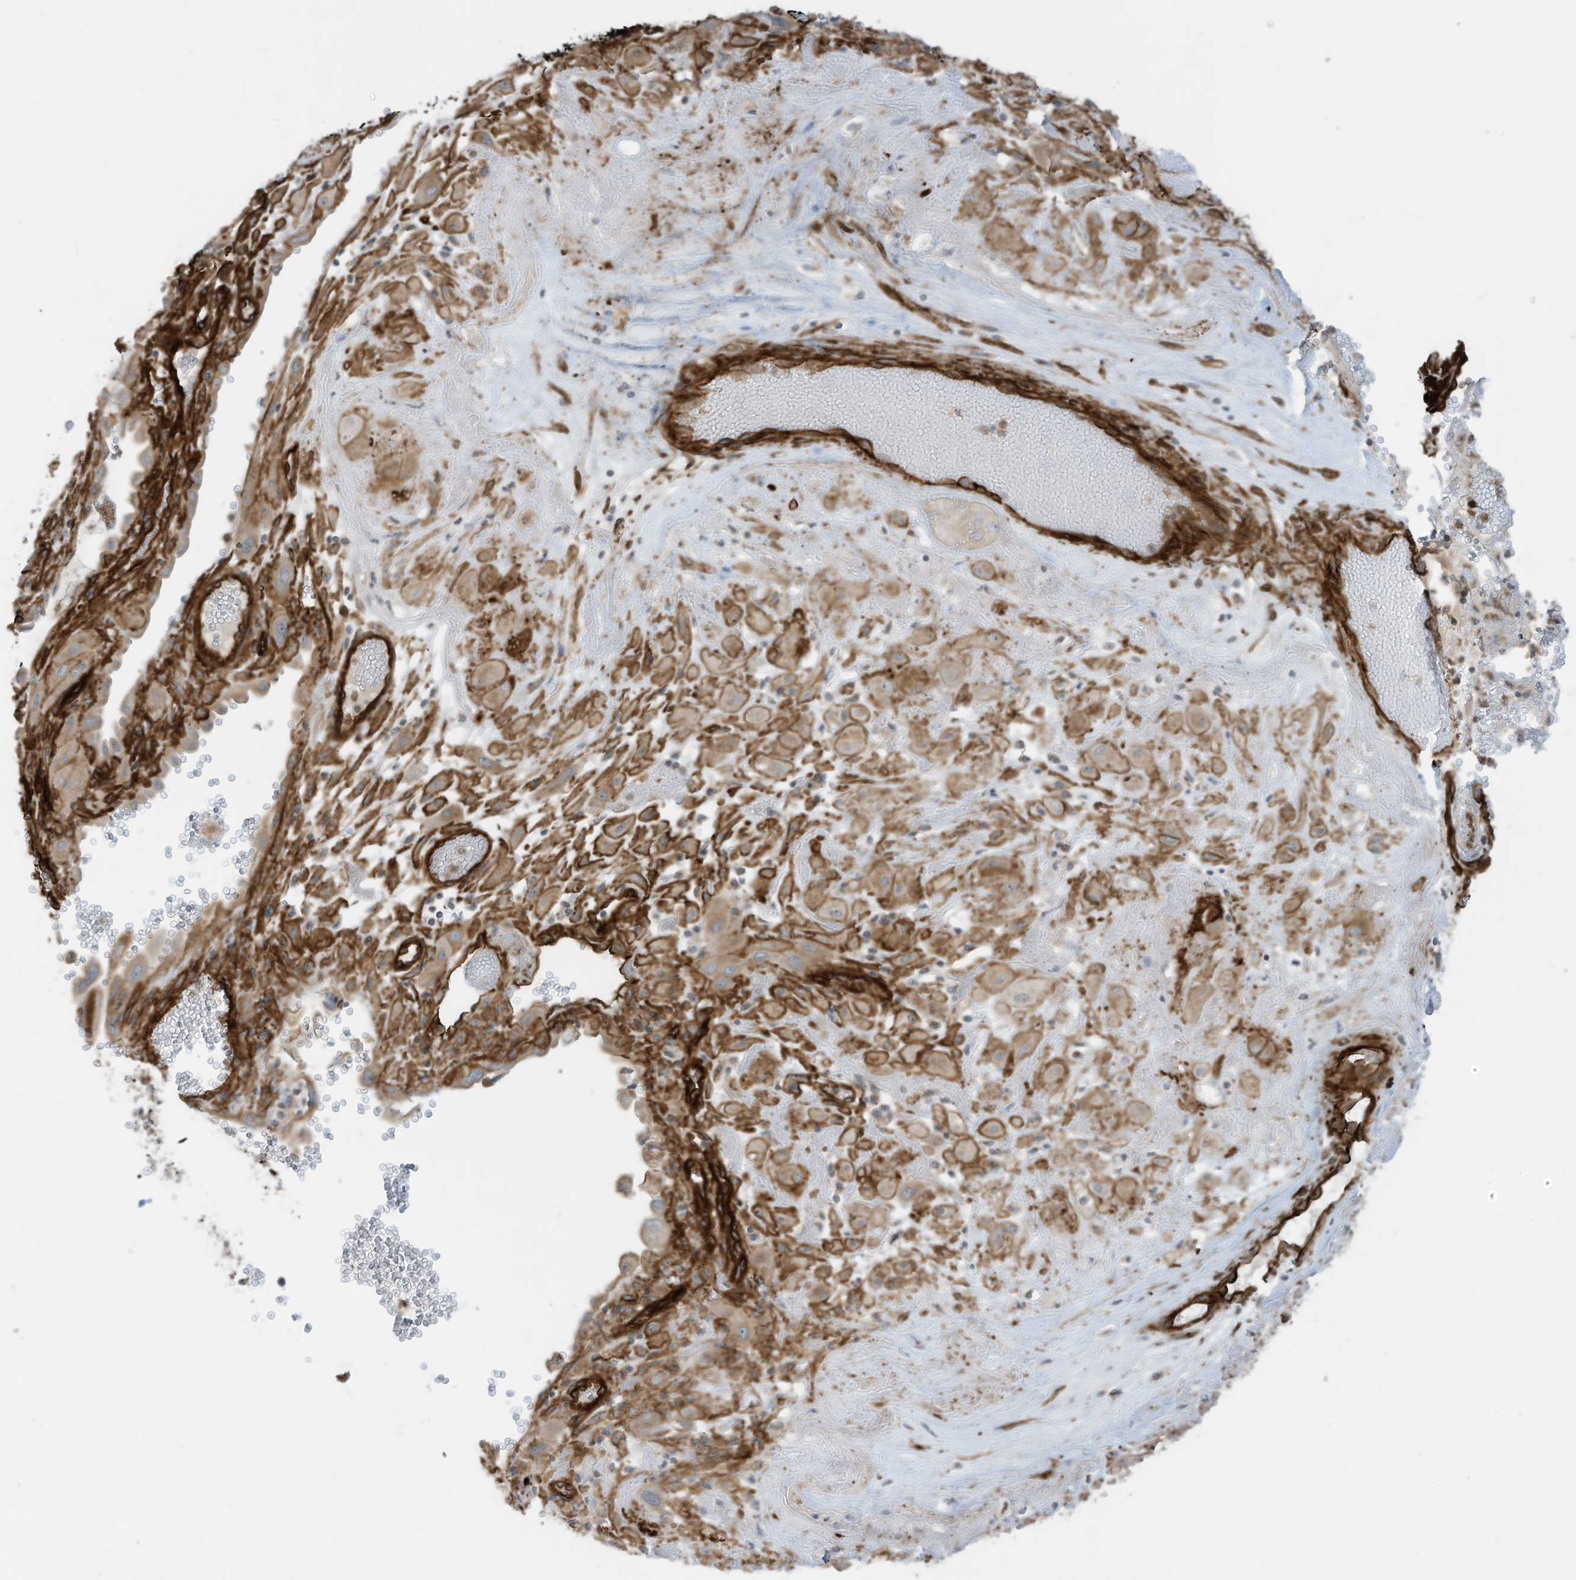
{"staining": {"intensity": "moderate", "quantity": ">75%", "location": "cytoplasmic/membranous"}, "tissue": "cervical cancer", "cell_type": "Tumor cells", "image_type": "cancer", "snomed": [{"axis": "morphology", "description": "Squamous cell carcinoma, NOS"}, {"axis": "topography", "description": "Cervix"}], "caption": "Tumor cells show medium levels of moderate cytoplasmic/membranous expression in about >75% of cells in cervical squamous cell carcinoma. Using DAB (brown) and hematoxylin (blue) stains, captured at high magnification using brightfield microscopy.", "gene": "ABCB7", "patient": {"sex": "female", "age": 34}}